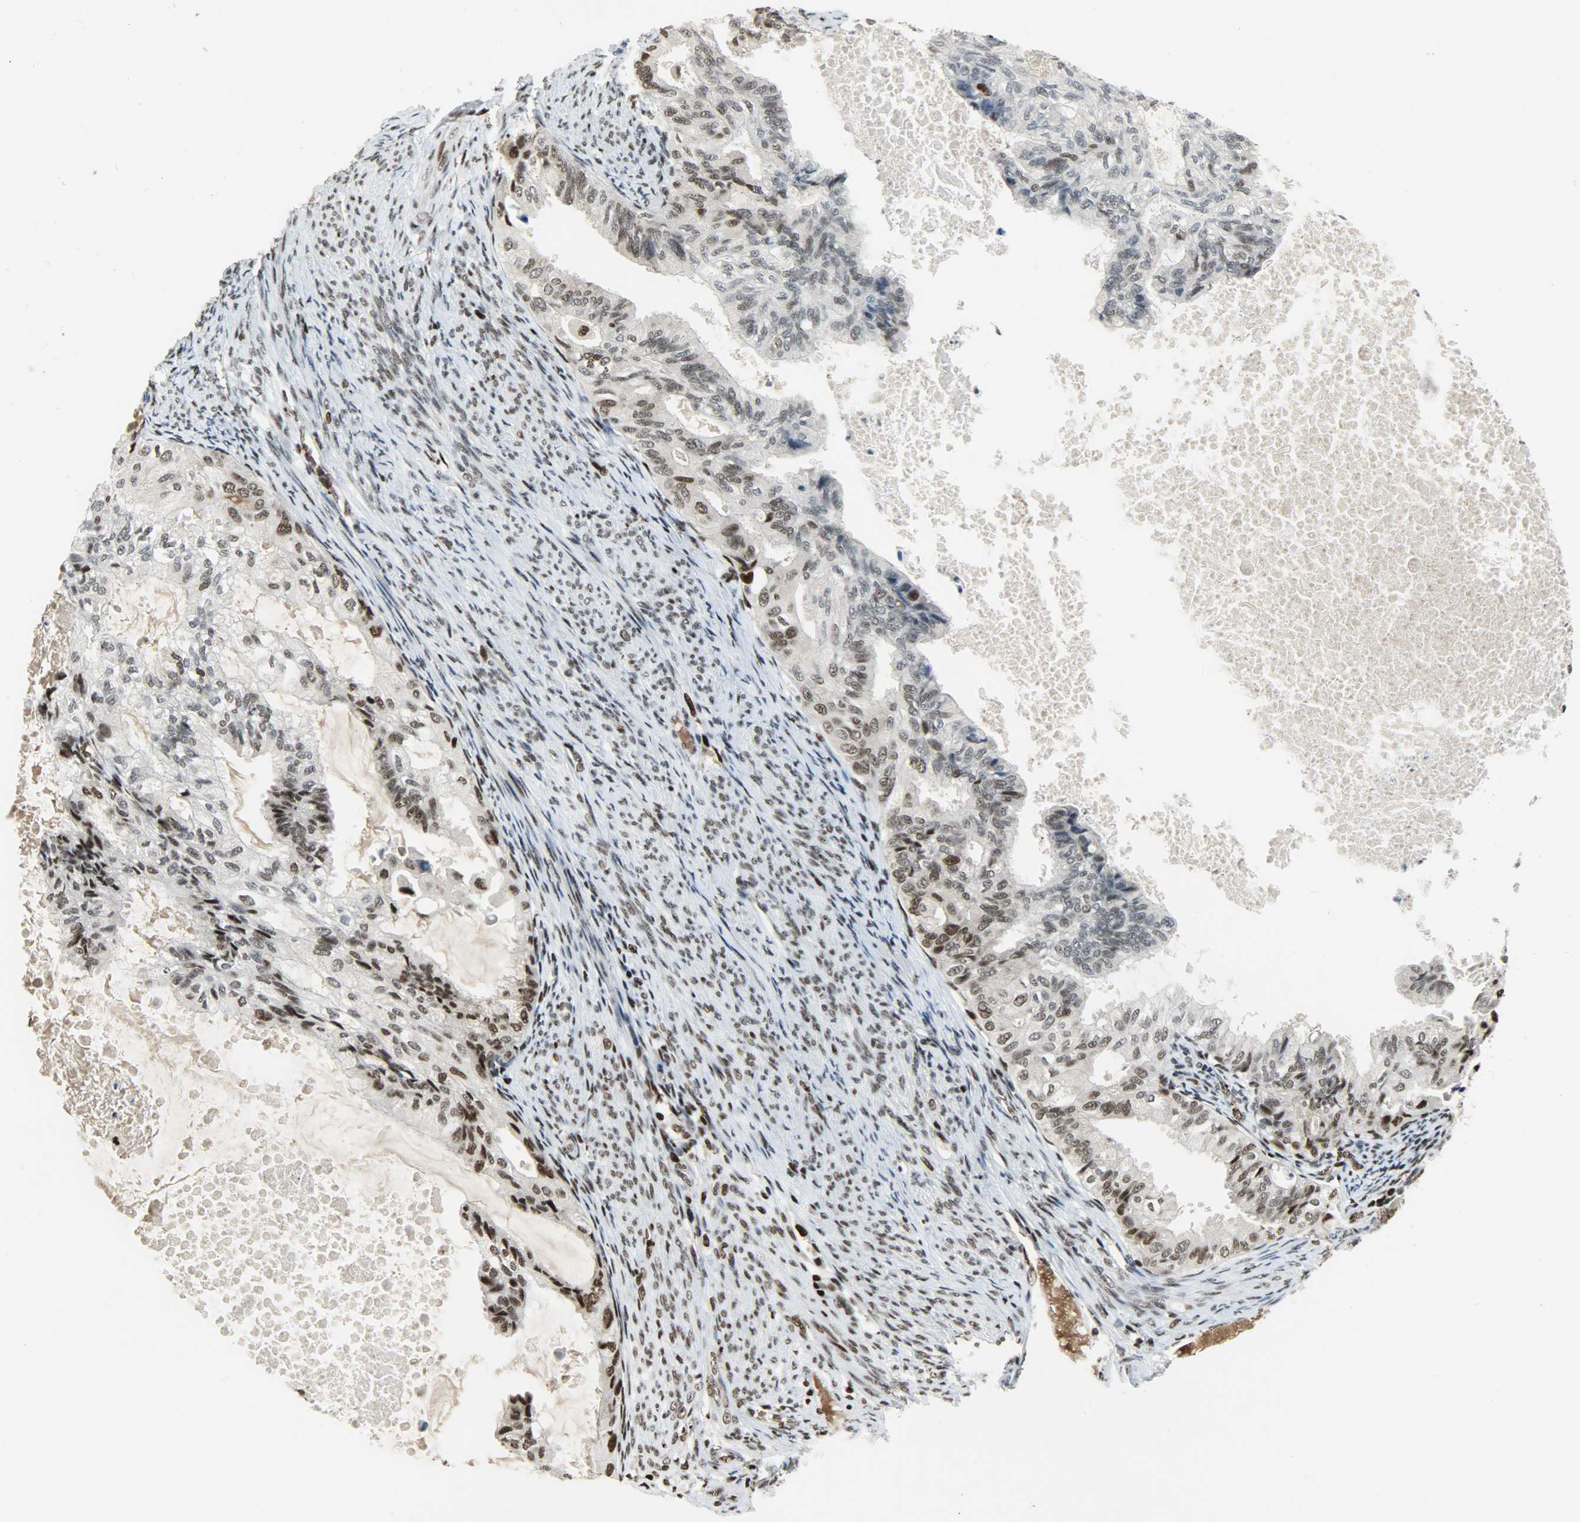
{"staining": {"intensity": "strong", "quantity": "25%-75%", "location": "nuclear"}, "tissue": "cervical cancer", "cell_type": "Tumor cells", "image_type": "cancer", "snomed": [{"axis": "morphology", "description": "Normal tissue, NOS"}, {"axis": "morphology", "description": "Adenocarcinoma, NOS"}, {"axis": "topography", "description": "Cervix"}, {"axis": "topography", "description": "Endometrium"}], "caption": "About 25%-75% of tumor cells in human cervical cancer (adenocarcinoma) reveal strong nuclear protein expression as visualized by brown immunohistochemical staining.", "gene": "SNAI1", "patient": {"sex": "female", "age": 86}}